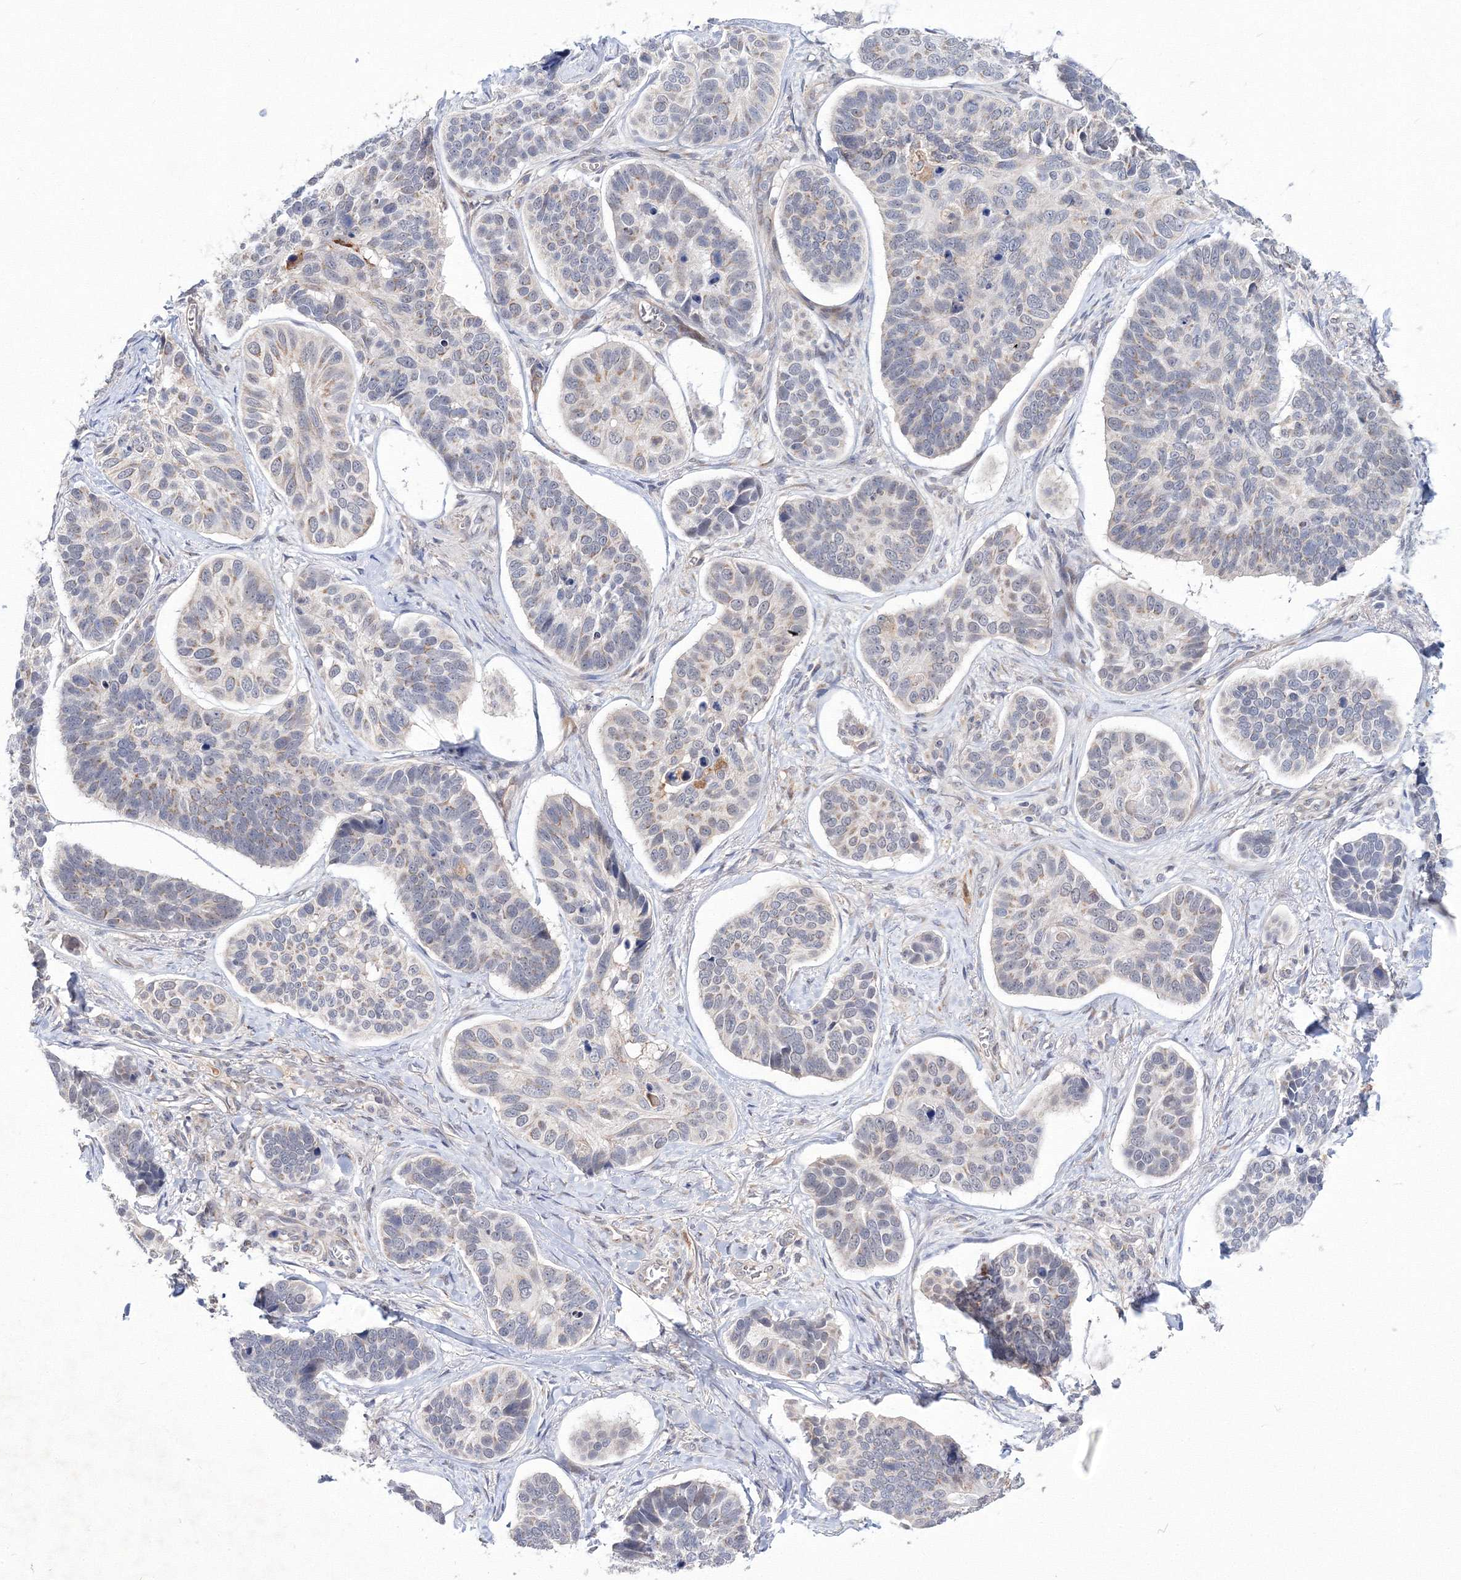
{"staining": {"intensity": "weak", "quantity": "<25%", "location": "cytoplasmic/membranous"}, "tissue": "skin cancer", "cell_type": "Tumor cells", "image_type": "cancer", "snomed": [{"axis": "morphology", "description": "Basal cell carcinoma"}, {"axis": "topography", "description": "Skin"}], "caption": "High power microscopy micrograph of an immunohistochemistry (IHC) micrograph of skin basal cell carcinoma, revealing no significant positivity in tumor cells. (Immunohistochemistry (ihc), brightfield microscopy, high magnification).", "gene": "C11orf52", "patient": {"sex": "male", "age": 62}}